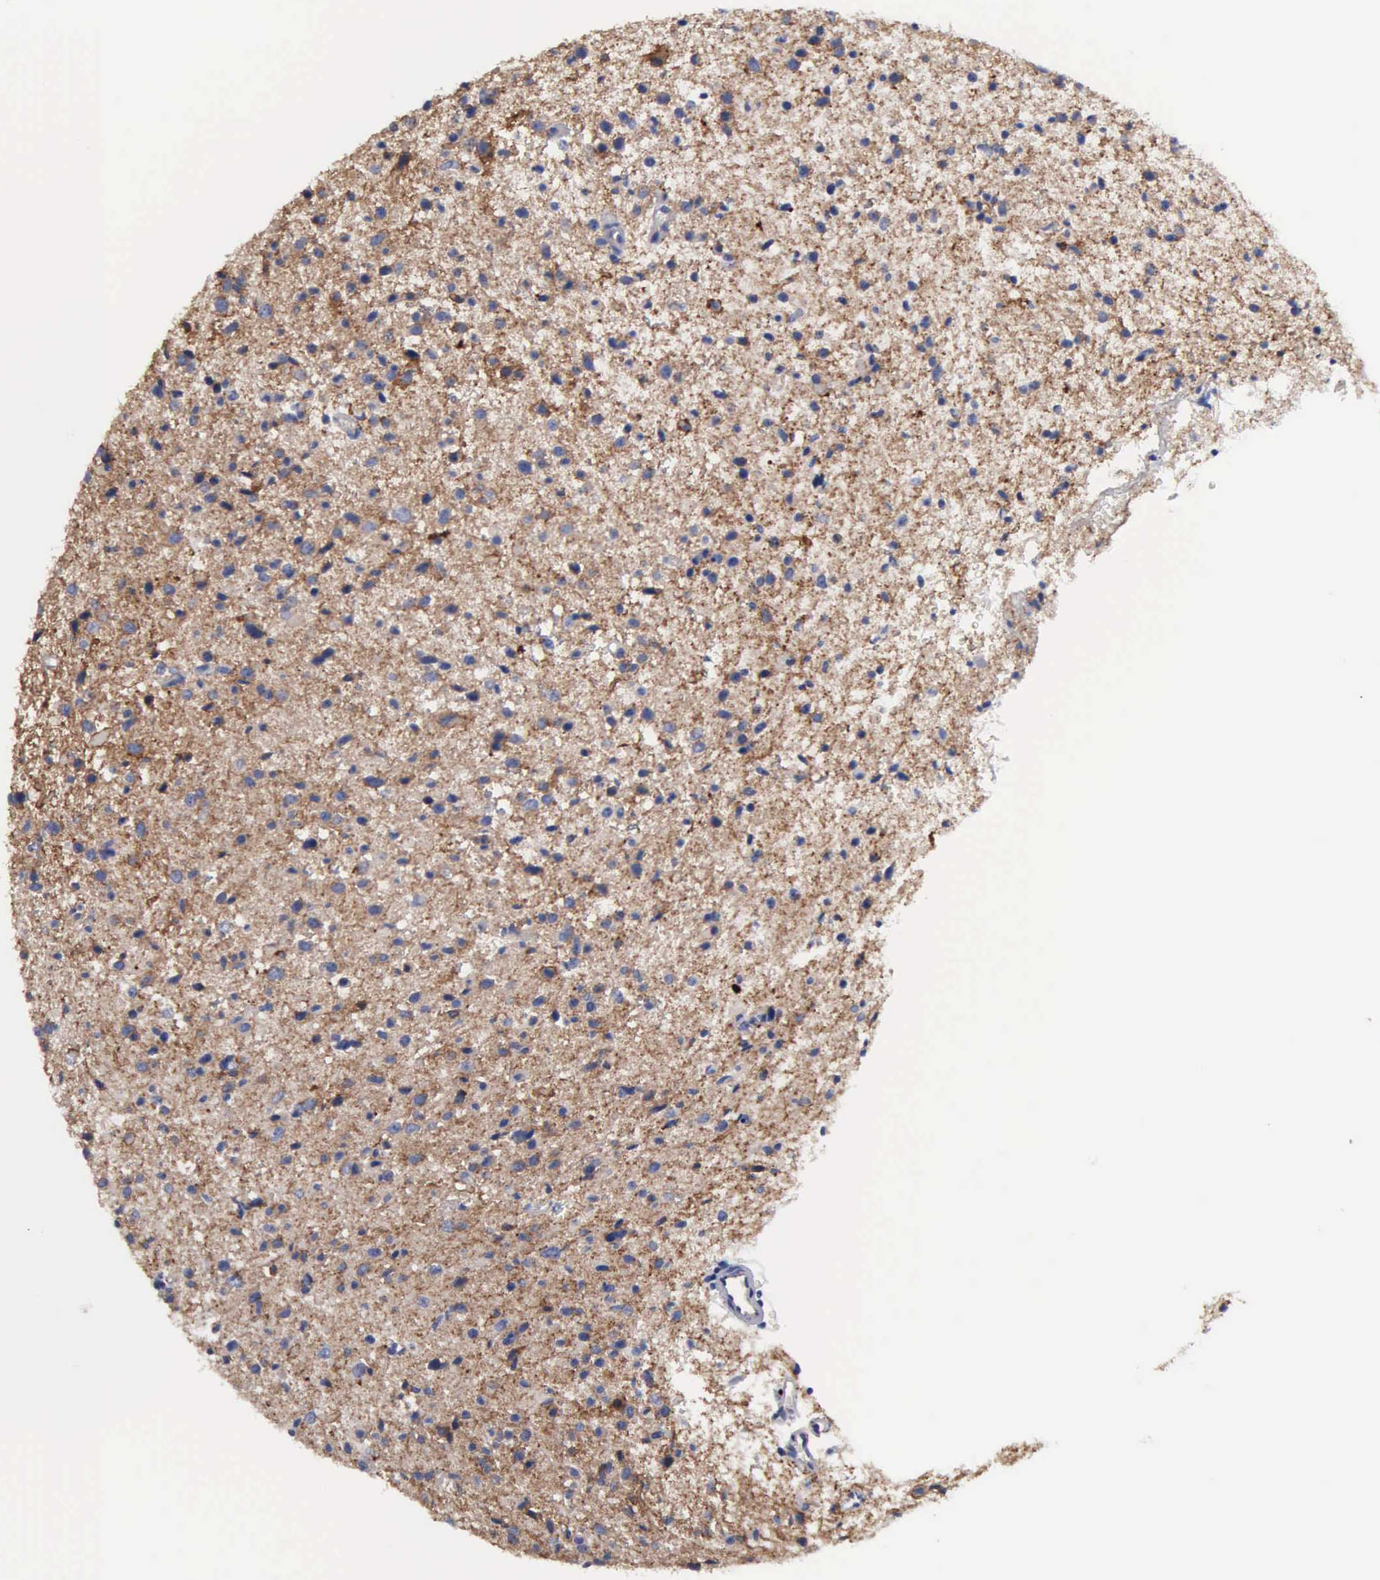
{"staining": {"intensity": "moderate", "quantity": "25%-75%", "location": "cytoplasmic/membranous"}, "tissue": "glioma", "cell_type": "Tumor cells", "image_type": "cancer", "snomed": [{"axis": "morphology", "description": "Glioma, malignant, Low grade"}, {"axis": "topography", "description": "Brain"}], "caption": "A brown stain highlights moderate cytoplasmic/membranous expression of a protein in human malignant glioma (low-grade) tumor cells.", "gene": "RDX", "patient": {"sex": "female", "age": 46}}